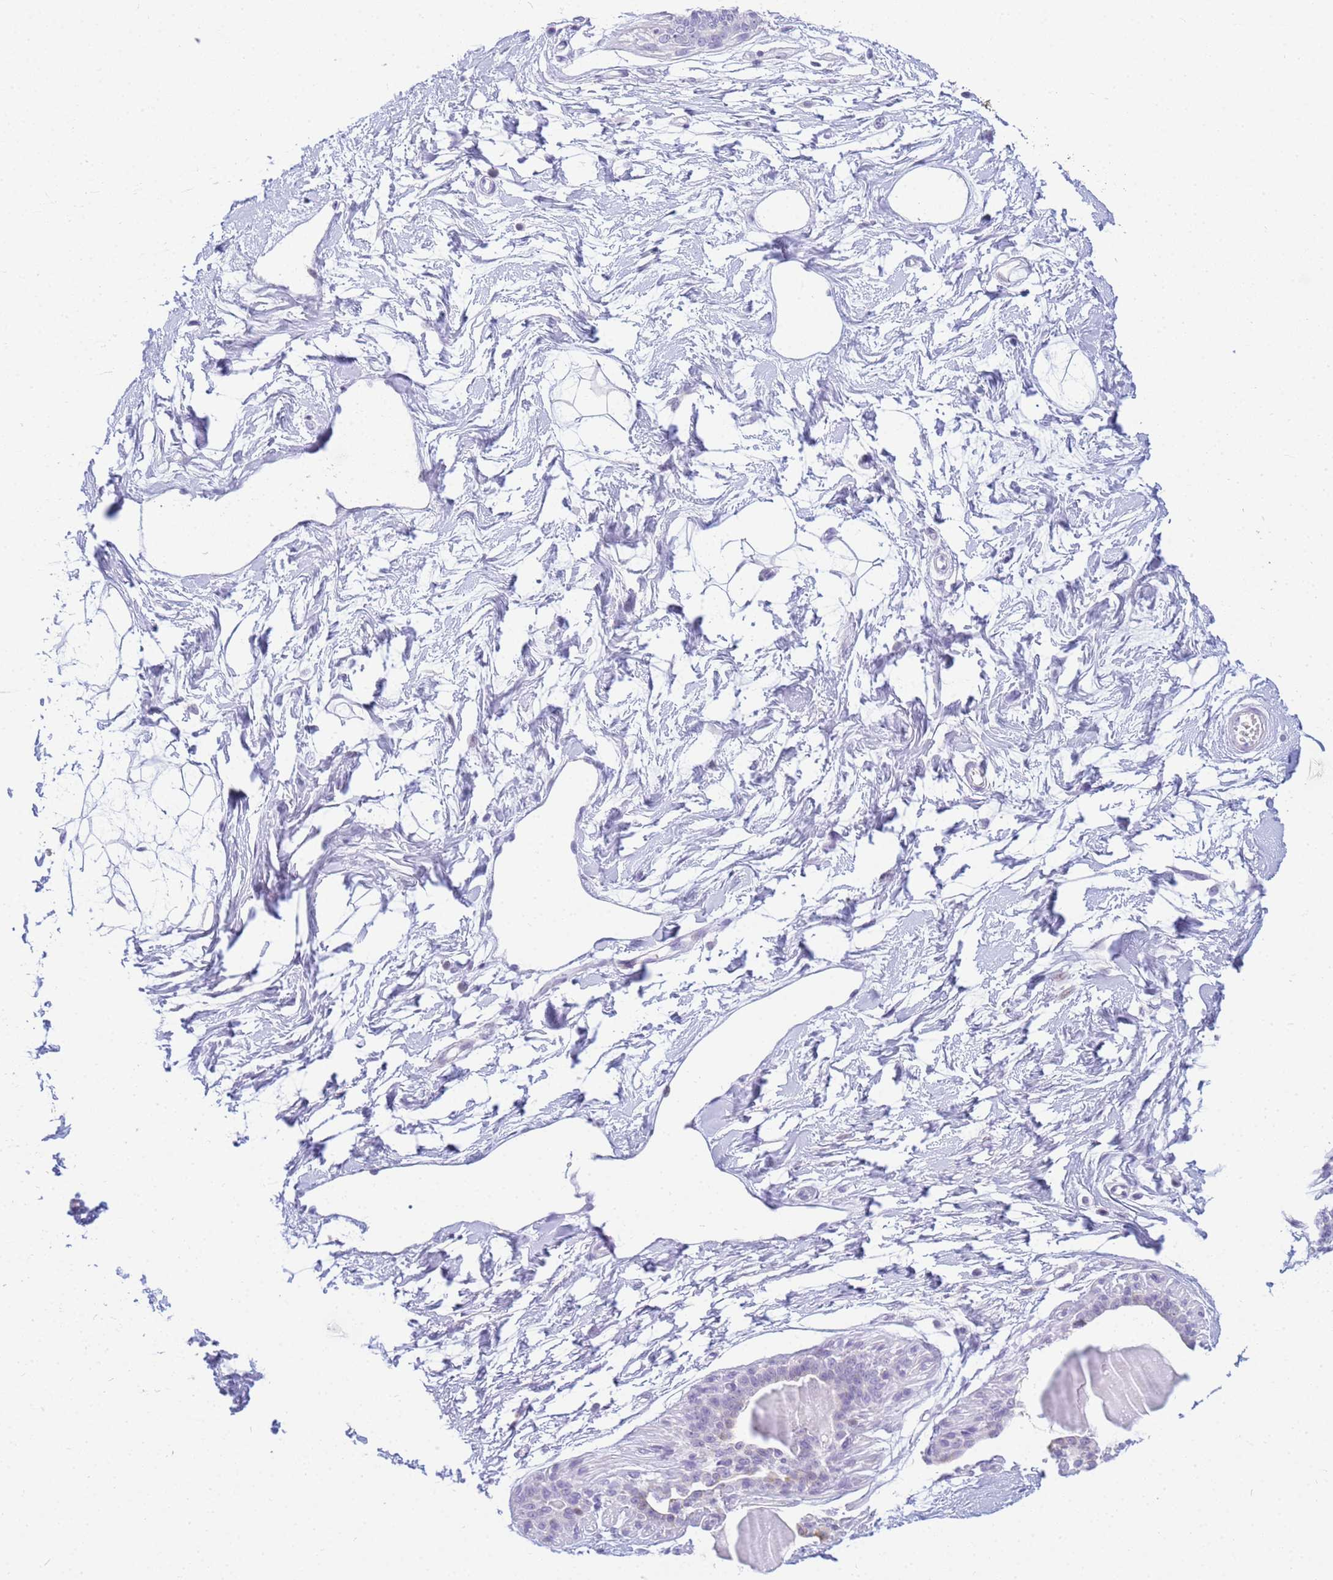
{"staining": {"intensity": "negative", "quantity": "none", "location": "none"}, "tissue": "breast", "cell_type": "Adipocytes", "image_type": "normal", "snomed": [{"axis": "morphology", "description": "Normal tissue, NOS"}, {"axis": "topography", "description": "Breast"}], "caption": "DAB immunohistochemical staining of benign human breast shows no significant positivity in adipocytes. (Brightfield microscopy of DAB (3,3'-diaminobenzidine) immunohistochemistry at high magnification).", "gene": "SNX20", "patient": {"sex": "female", "age": 45}}